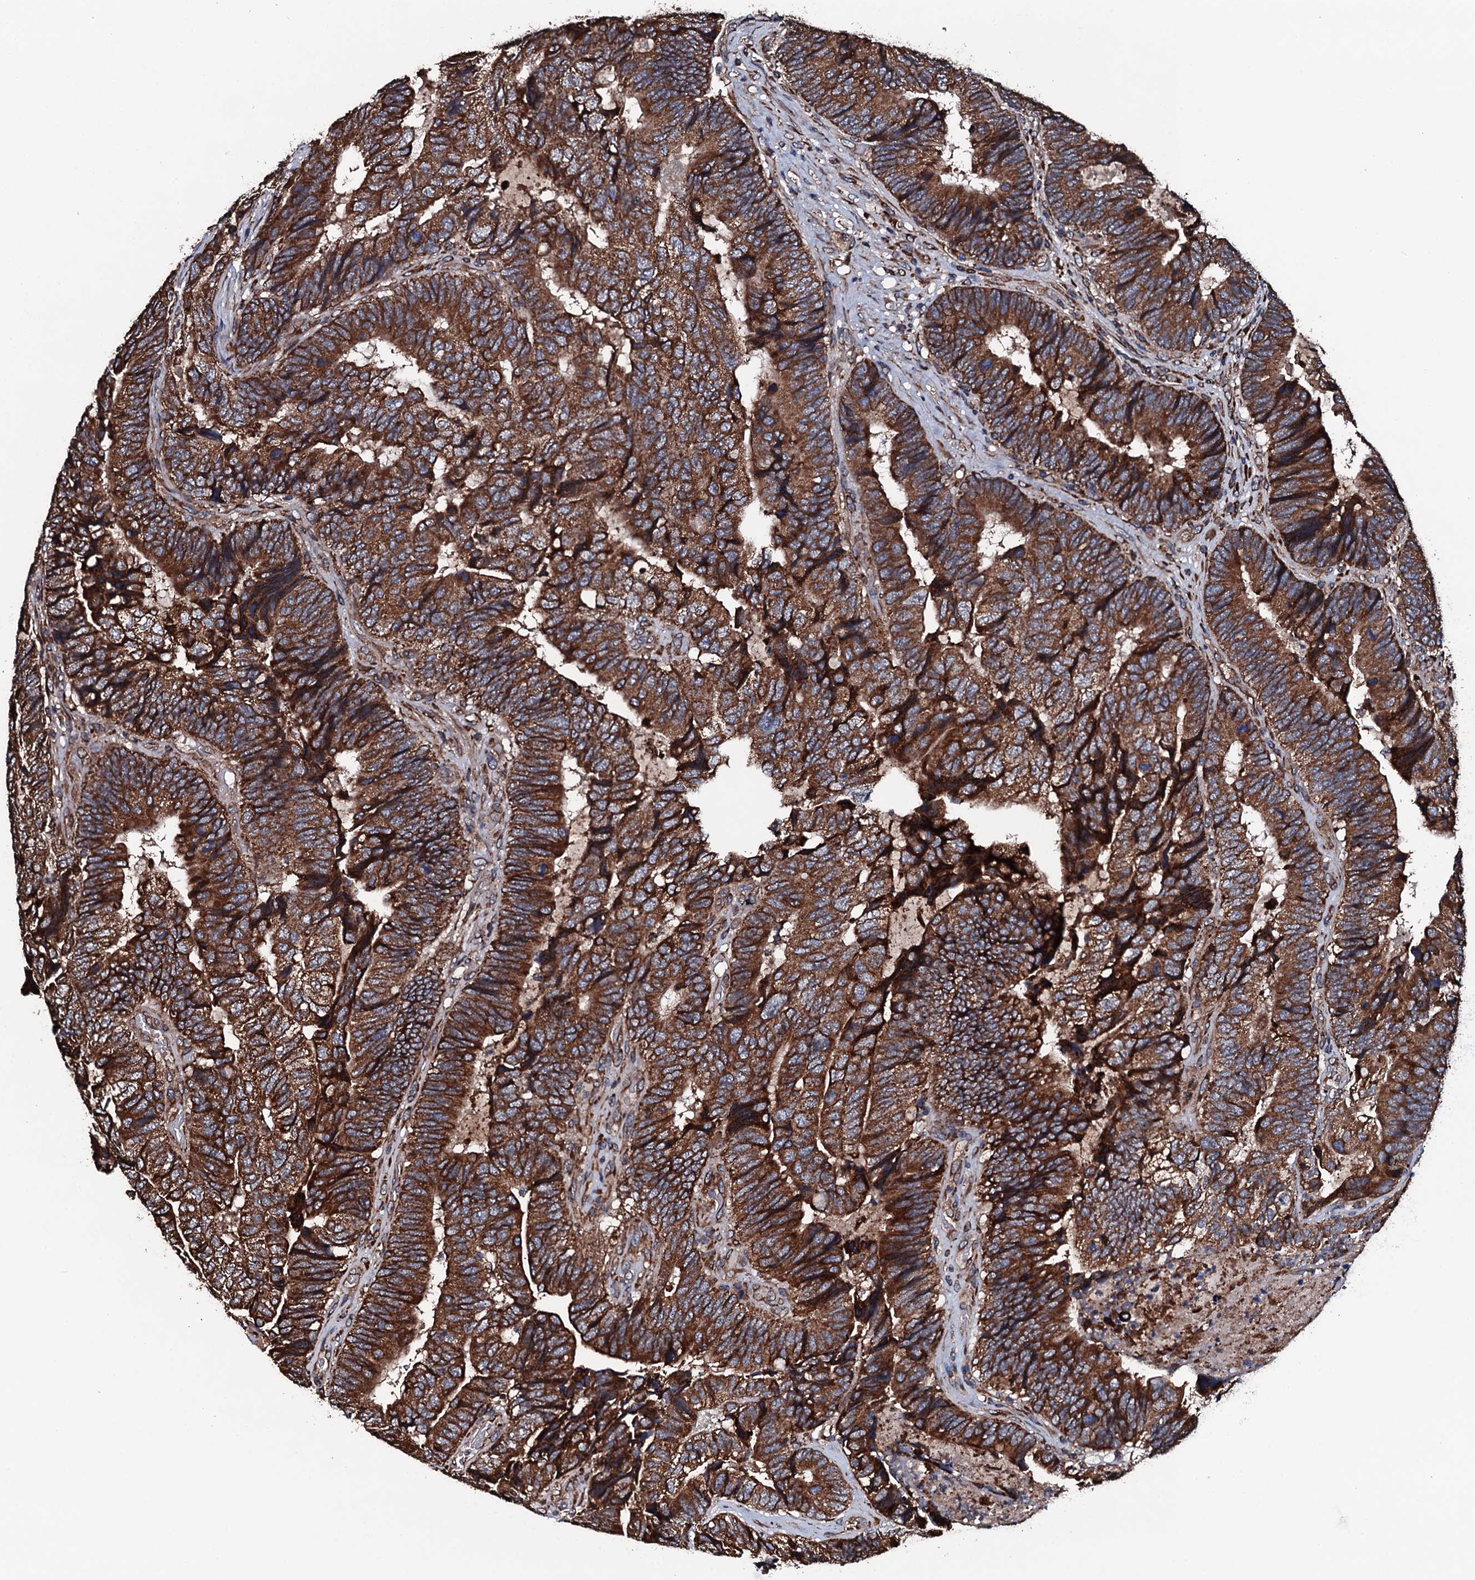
{"staining": {"intensity": "strong", "quantity": ">75%", "location": "cytoplasmic/membranous"}, "tissue": "colorectal cancer", "cell_type": "Tumor cells", "image_type": "cancer", "snomed": [{"axis": "morphology", "description": "Adenocarcinoma, NOS"}, {"axis": "topography", "description": "Colon"}], "caption": "Protein staining of colorectal cancer (adenocarcinoma) tissue shows strong cytoplasmic/membranous expression in approximately >75% of tumor cells. Nuclei are stained in blue.", "gene": "RAB12", "patient": {"sex": "female", "age": 67}}